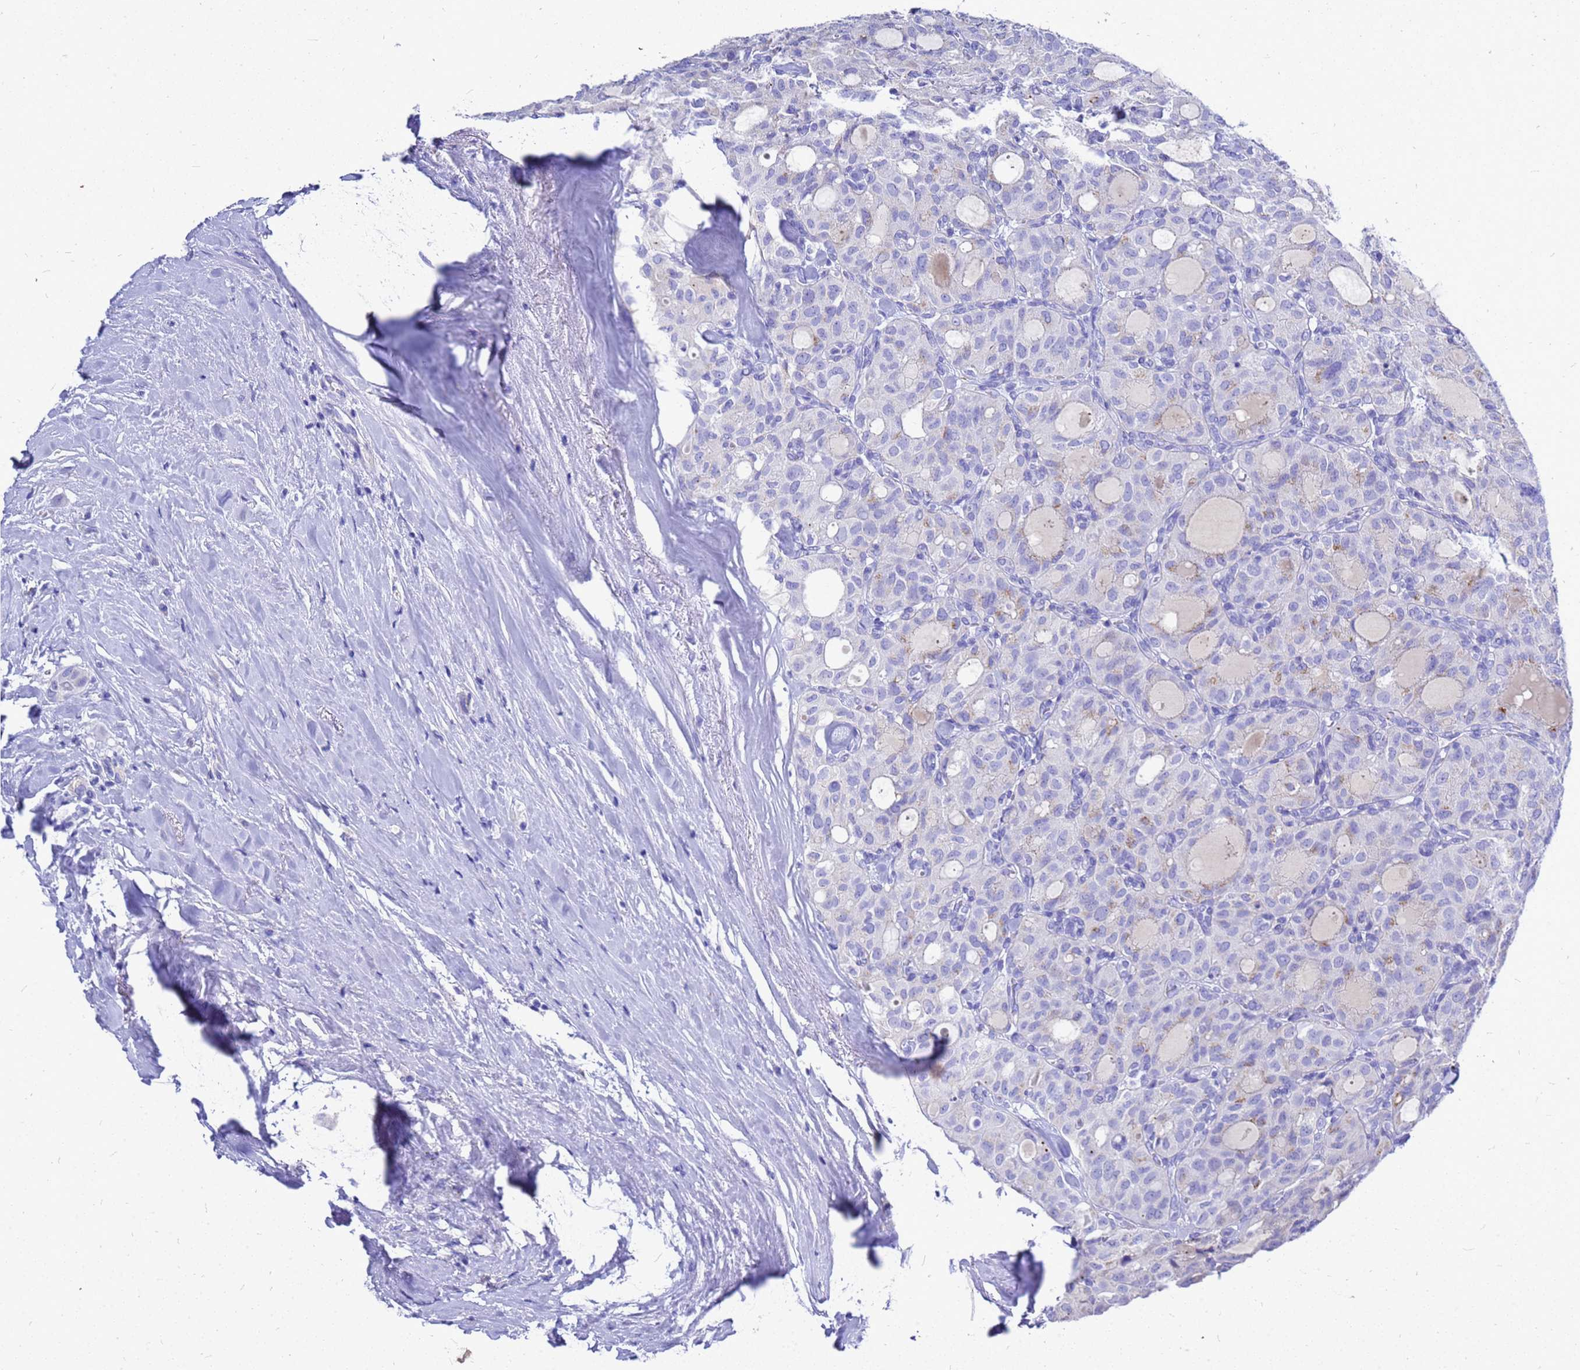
{"staining": {"intensity": "negative", "quantity": "none", "location": "none"}, "tissue": "thyroid cancer", "cell_type": "Tumor cells", "image_type": "cancer", "snomed": [{"axis": "morphology", "description": "Follicular adenoma carcinoma, NOS"}, {"axis": "topography", "description": "Thyroid gland"}], "caption": "The immunohistochemistry photomicrograph has no significant staining in tumor cells of thyroid follicular adenoma carcinoma tissue. Brightfield microscopy of immunohistochemistry (IHC) stained with DAB (3,3'-diaminobenzidine) (brown) and hematoxylin (blue), captured at high magnification.", "gene": "OR52E2", "patient": {"sex": "male", "age": 75}}